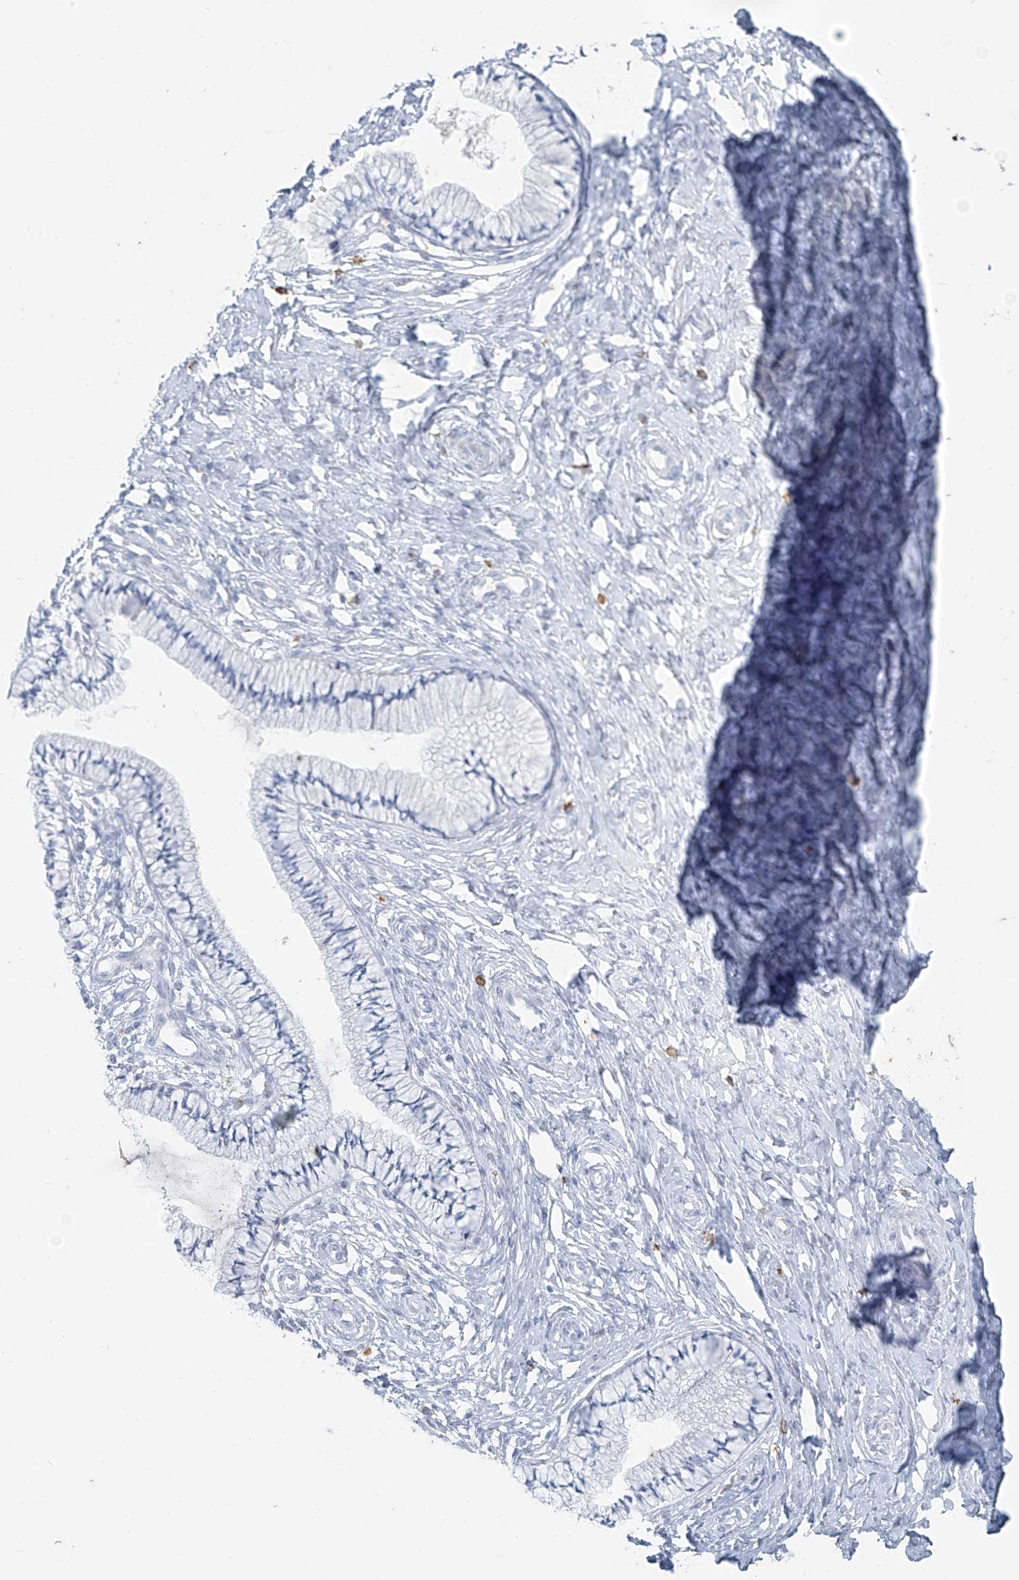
{"staining": {"intensity": "negative", "quantity": "none", "location": "none"}, "tissue": "cervix", "cell_type": "Glandular cells", "image_type": "normal", "snomed": [{"axis": "morphology", "description": "Normal tissue, NOS"}, {"axis": "topography", "description": "Cervix"}], "caption": "Cervix stained for a protein using immunohistochemistry demonstrates no staining glandular cells.", "gene": "CX3CR1", "patient": {"sex": "female", "age": 36}}